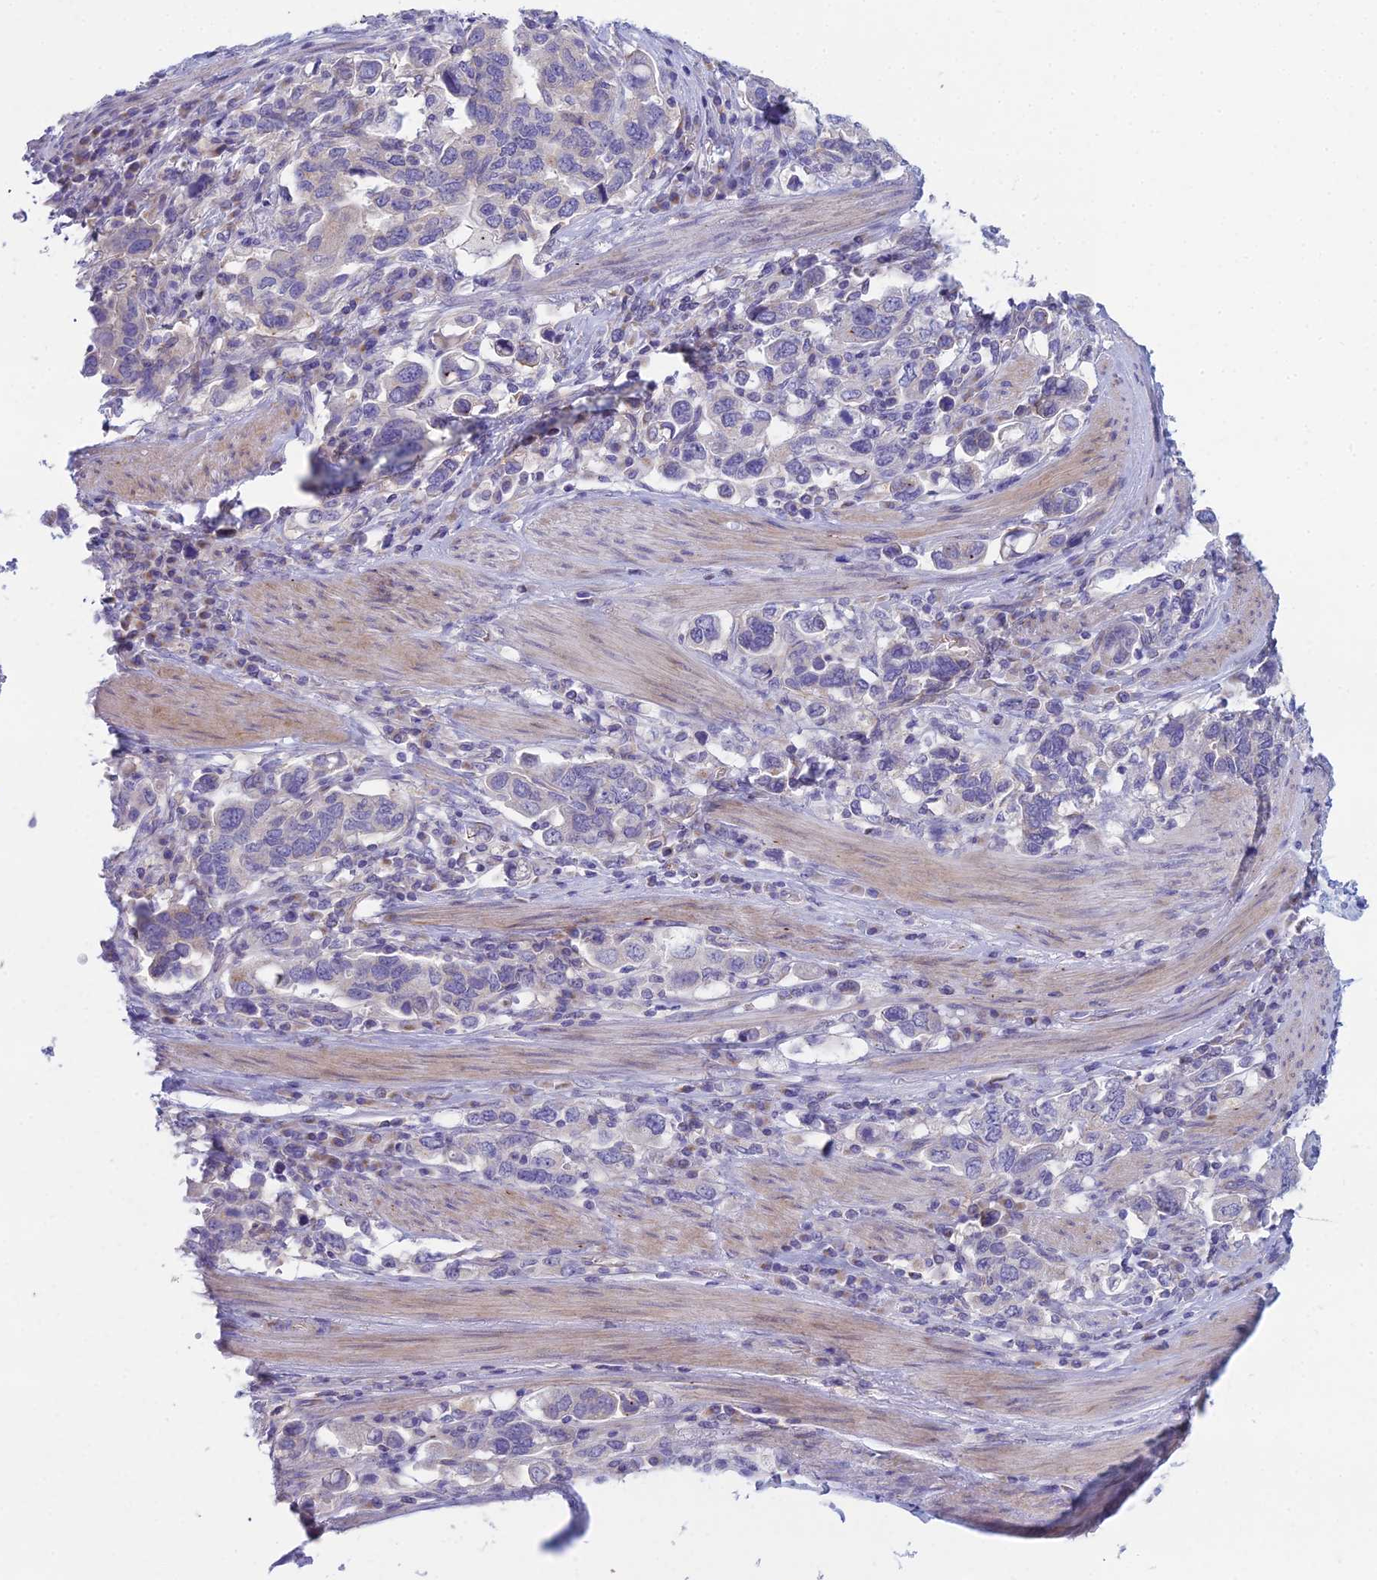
{"staining": {"intensity": "negative", "quantity": "none", "location": "none"}, "tissue": "stomach cancer", "cell_type": "Tumor cells", "image_type": "cancer", "snomed": [{"axis": "morphology", "description": "Adenocarcinoma, NOS"}, {"axis": "topography", "description": "Stomach, upper"}, {"axis": "topography", "description": "Stomach"}], "caption": "IHC of human stomach cancer shows no positivity in tumor cells.", "gene": "ZNF564", "patient": {"sex": "male", "age": 62}}